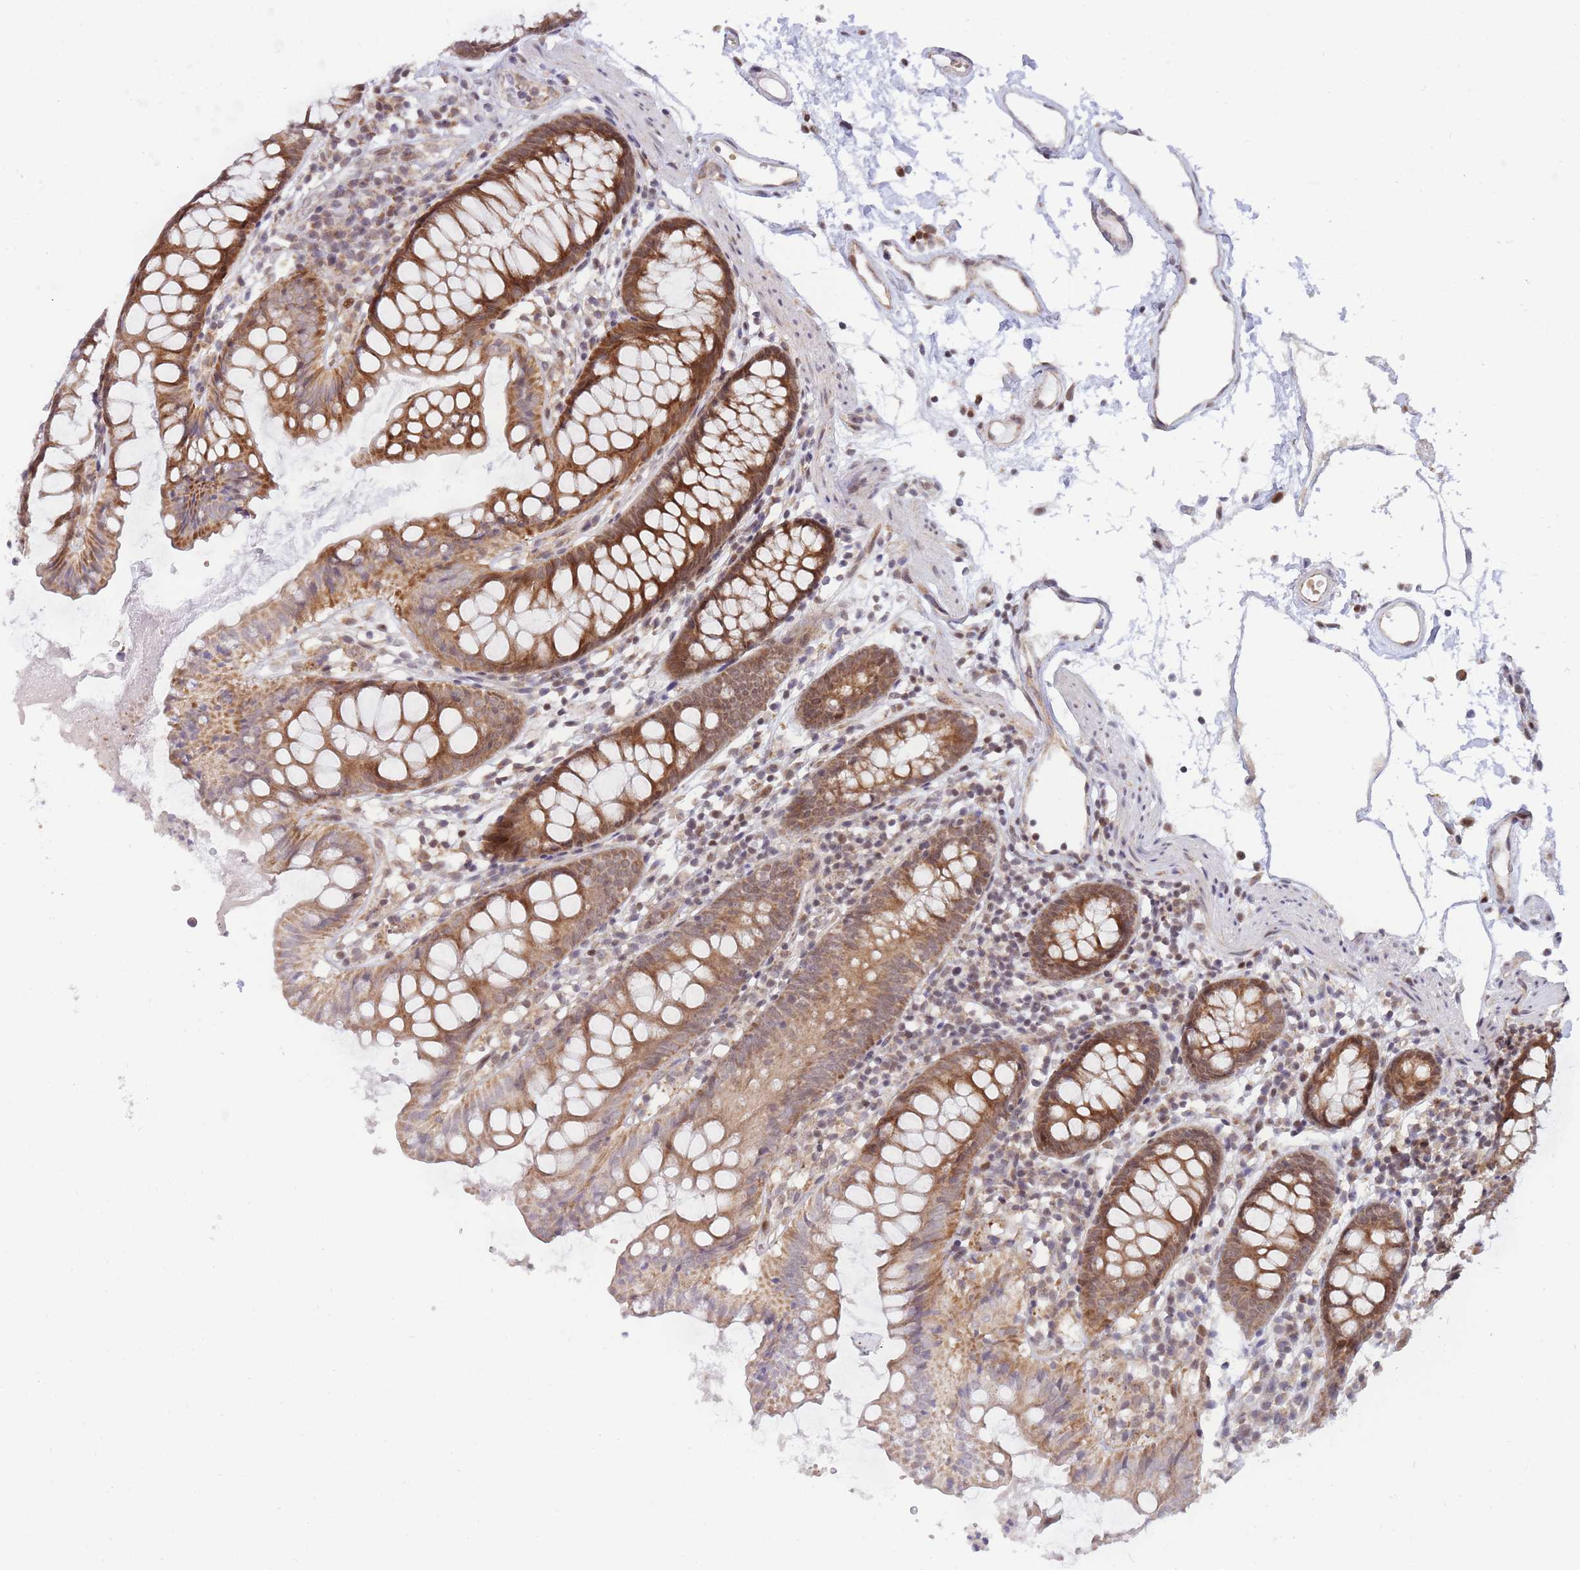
{"staining": {"intensity": "weak", "quantity": "<25%", "location": "nuclear"}, "tissue": "colon", "cell_type": "Endothelial cells", "image_type": "normal", "snomed": [{"axis": "morphology", "description": "Normal tissue, NOS"}, {"axis": "topography", "description": "Colon"}], "caption": "Immunohistochemistry (IHC) histopathology image of benign colon stained for a protein (brown), which shows no expression in endothelial cells.", "gene": "BOD1L1", "patient": {"sex": "female", "age": 84}}